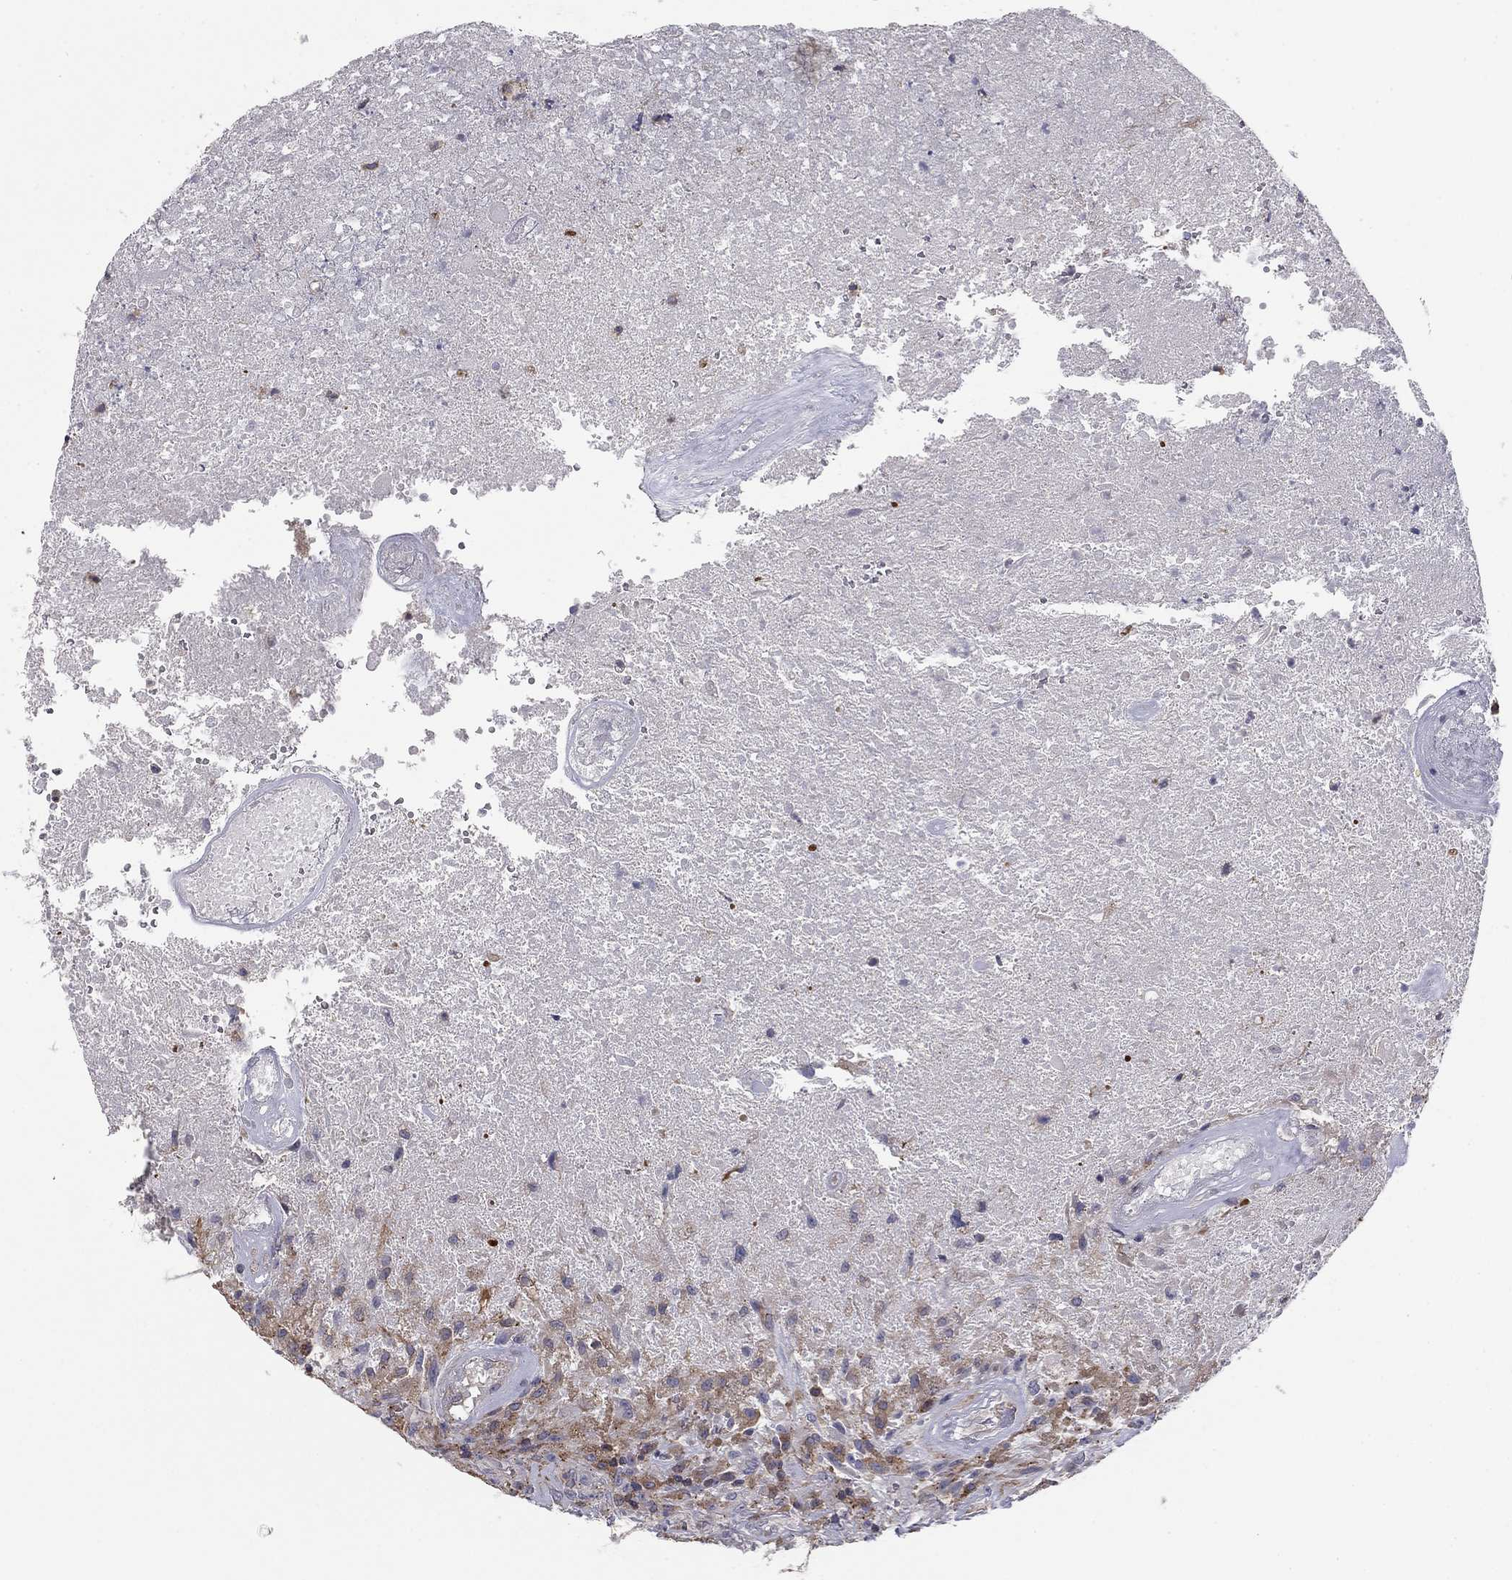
{"staining": {"intensity": "negative", "quantity": "none", "location": "none"}, "tissue": "glioma", "cell_type": "Tumor cells", "image_type": "cancer", "snomed": [{"axis": "morphology", "description": "Glioma, malignant, High grade"}, {"axis": "topography", "description": "Brain"}], "caption": "High power microscopy histopathology image of an immunohistochemistry image of glioma, revealing no significant expression in tumor cells.", "gene": "PLCB2", "patient": {"sex": "male", "age": 56}}